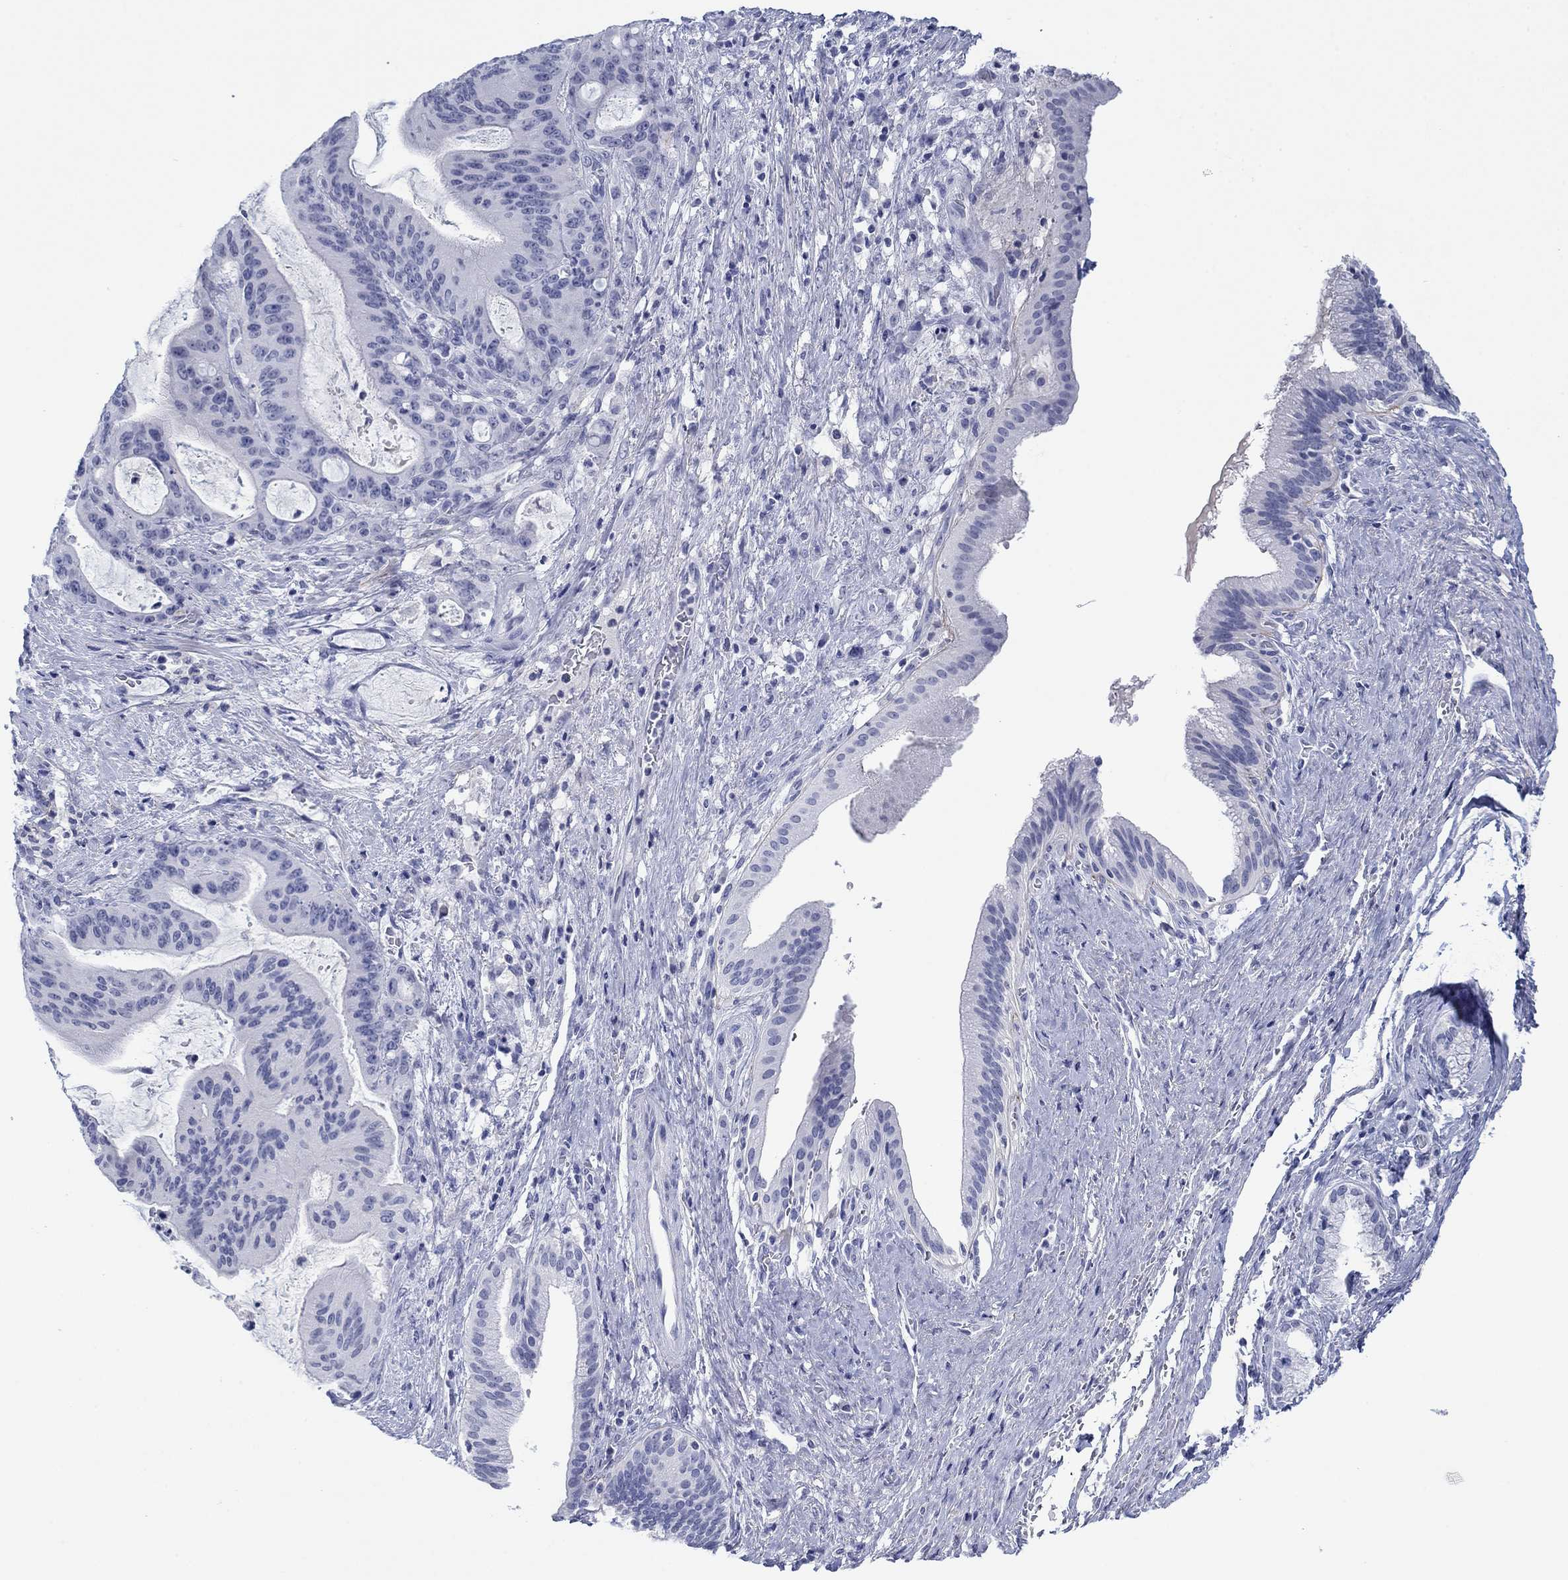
{"staining": {"intensity": "negative", "quantity": "none", "location": "none"}, "tissue": "liver cancer", "cell_type": "Tumor cells", "image_type": "cancer", "snomed": [{"axis": "morphology", "description": "Cholangiocarcinoma"}, {"axis": "topography", "description": "Liver"}], "caption": "High power microscopy histopathology image of an immunohistochemistry photomicrograph of liver cholangiocarcinoma, revealing no significant positivity in tumor cells. (Stains: DAB (3,3'-diaminobenzidine) immunohistochemistry with hematoxylin counter stain, Microscopy: brightfield microscopy at high magnification).", "gene": "PDYN", "patient": {"sex": "female", "age": 73}}